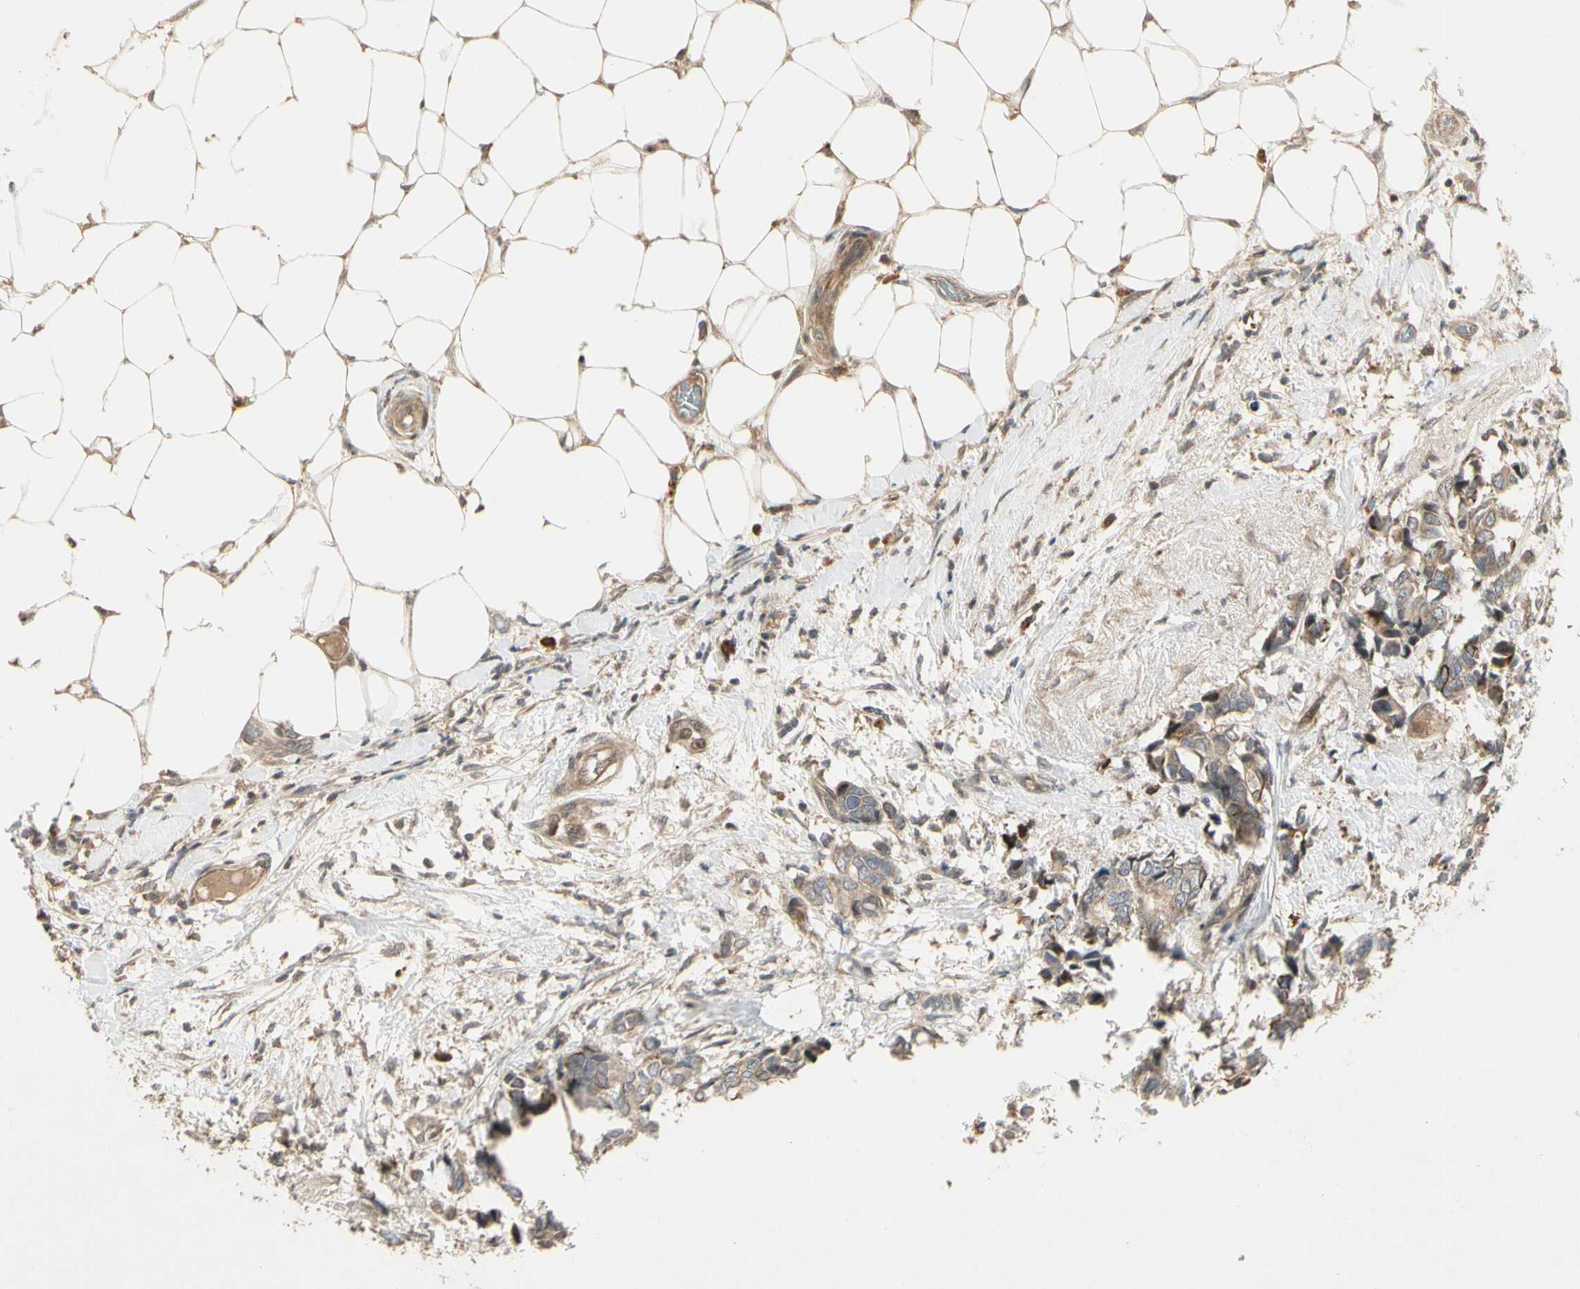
{"staining": {"intensity": "weak", "quantity": ">75%", "location": "cytoplasmic/membranous"}, "tissue": "breast cancer", "cell_type": "Tumor cells", "image_type": "cancer", "snomed": [{"axis": "morphology", "description": "Duct carcinoma"}, {"axis": "topography", "description": "Breast"}], "caption": "Immunohistochemical staining of breast infiltrating ductal carcinoma displays low levels of weak cytoplasmic/membranous protein staining in about >75% of tumor cells. The protein is stained brown, and the nuclei are stained in blue (DAB IHC with brightfield microscopy, high magnification).", "gene": "ATG4C", "patient": {"sex": "female", "age": 87}}